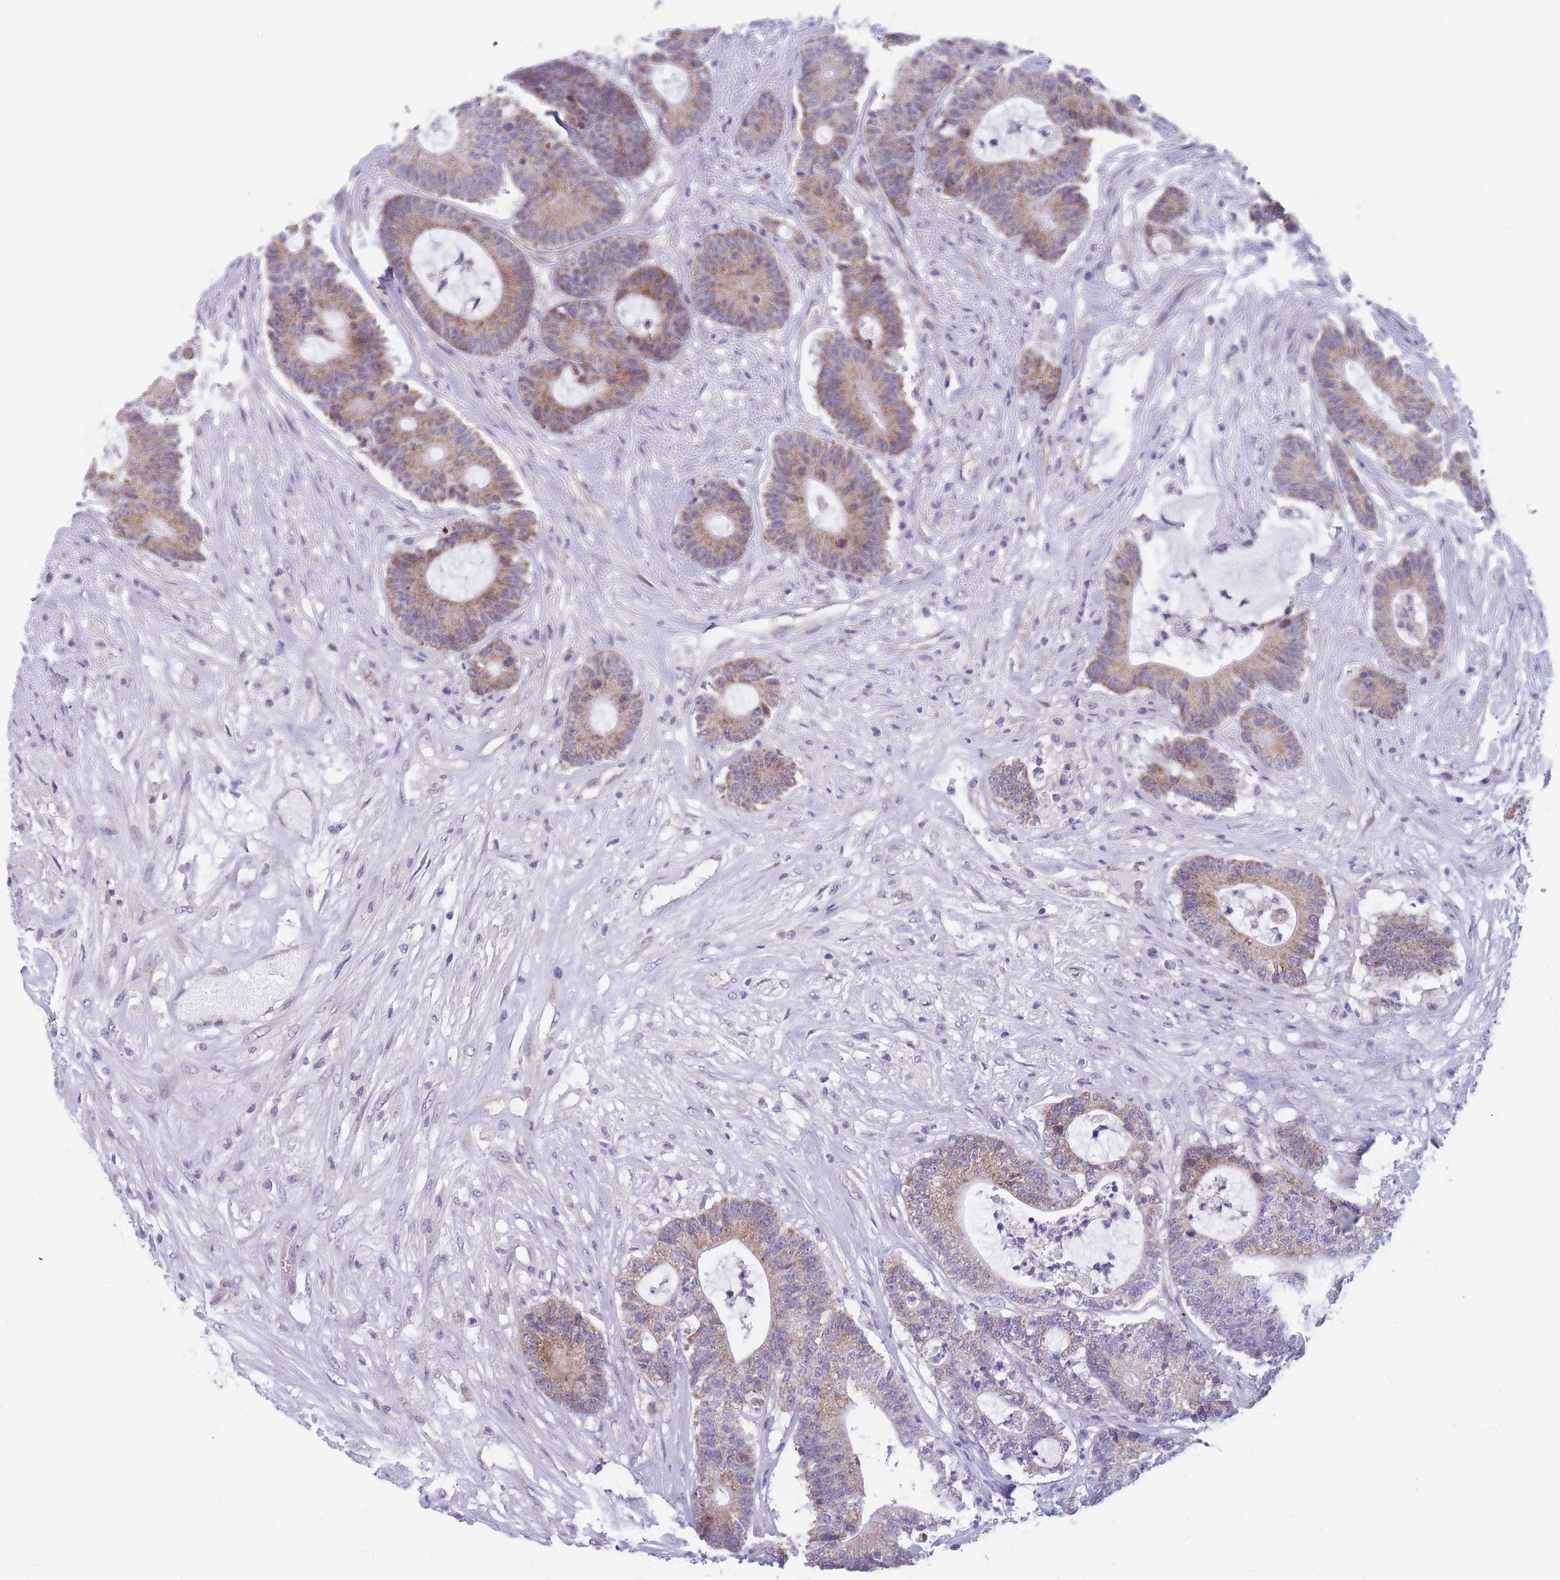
{"staining": {"intensity": "moderate", "quantity": "25%-75%", "location": "cytoplasmic/membranous"}, "tissue": "colorectal cancer", "cell_type": "Tumor cells", "image_type": "cancer", "snomed": [{"axis": "morphology", "description": "Adenocarcinoma, NOS"}, {"axis": "topography", "description": "Colon"}], "caption": "Protein staining displays moderate cytoplasmic/membranous expression in approximately 25%-75% of tumor cells in adenocarcinoma (colorectal). (brown staining indicates protein expression, while blue staining denotes nuclei).", "gene": "DDX49", "patient": {"sex": "female", "age": 84}}